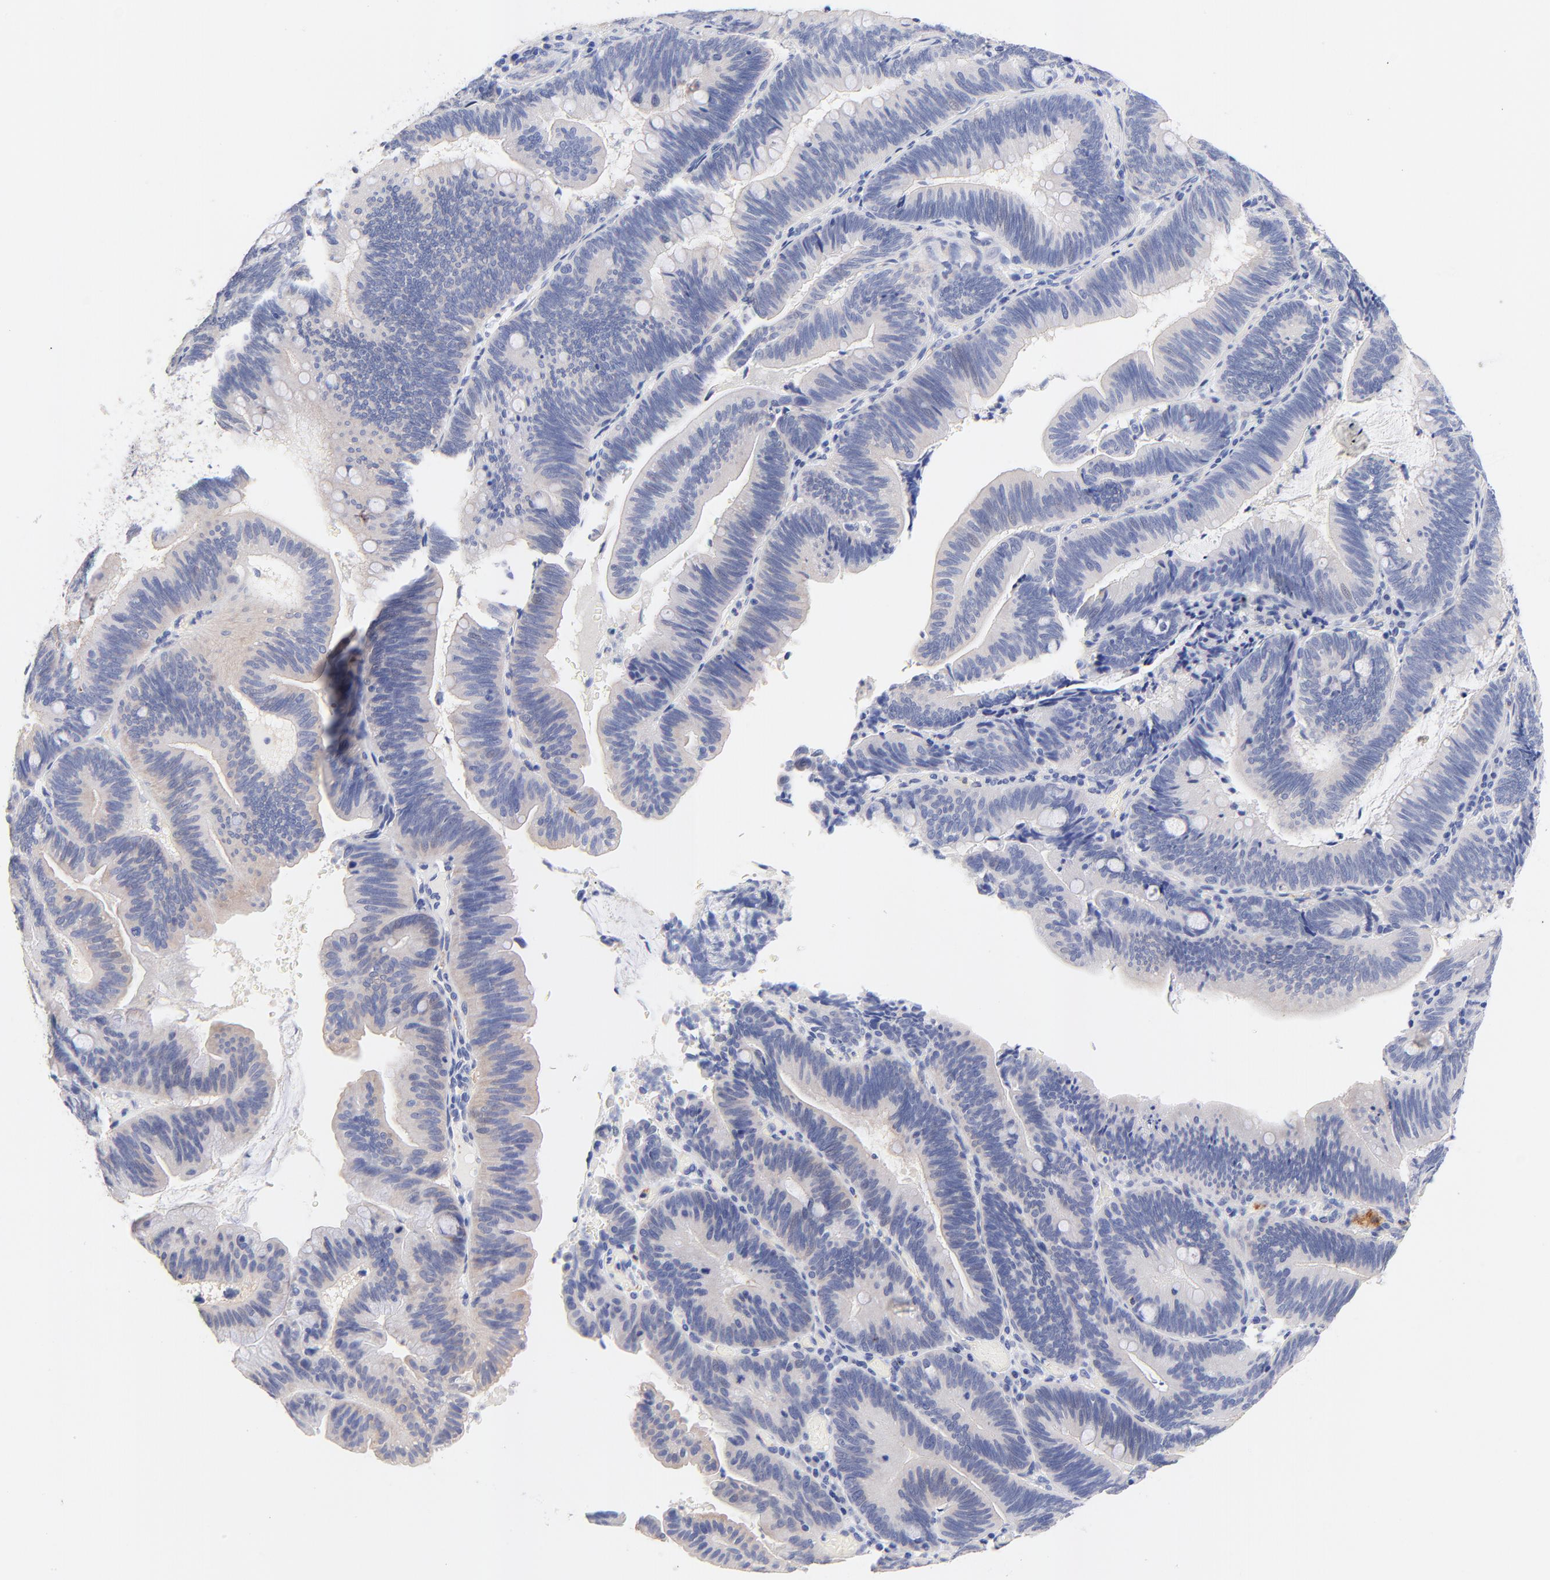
{"staining": {"intensity": "negative", "quantity": "none", "location": "none"}, "tissue": "pancreatic cancer", "cell_type": "Tumor cells", "image_type": "cancer", "snomed": [{"axis": "morphology", "description": "Adenocarcinoma, NOS"}, {"axis": "topography", "description": "Pancreas"}], "caption": "Immunohistochemical staining of pancreatic adenocarcinoma exhibits no significant expression in tumor cells.", "gene": "FAM117B", "patient": {"sex": "male", "age": 82}}